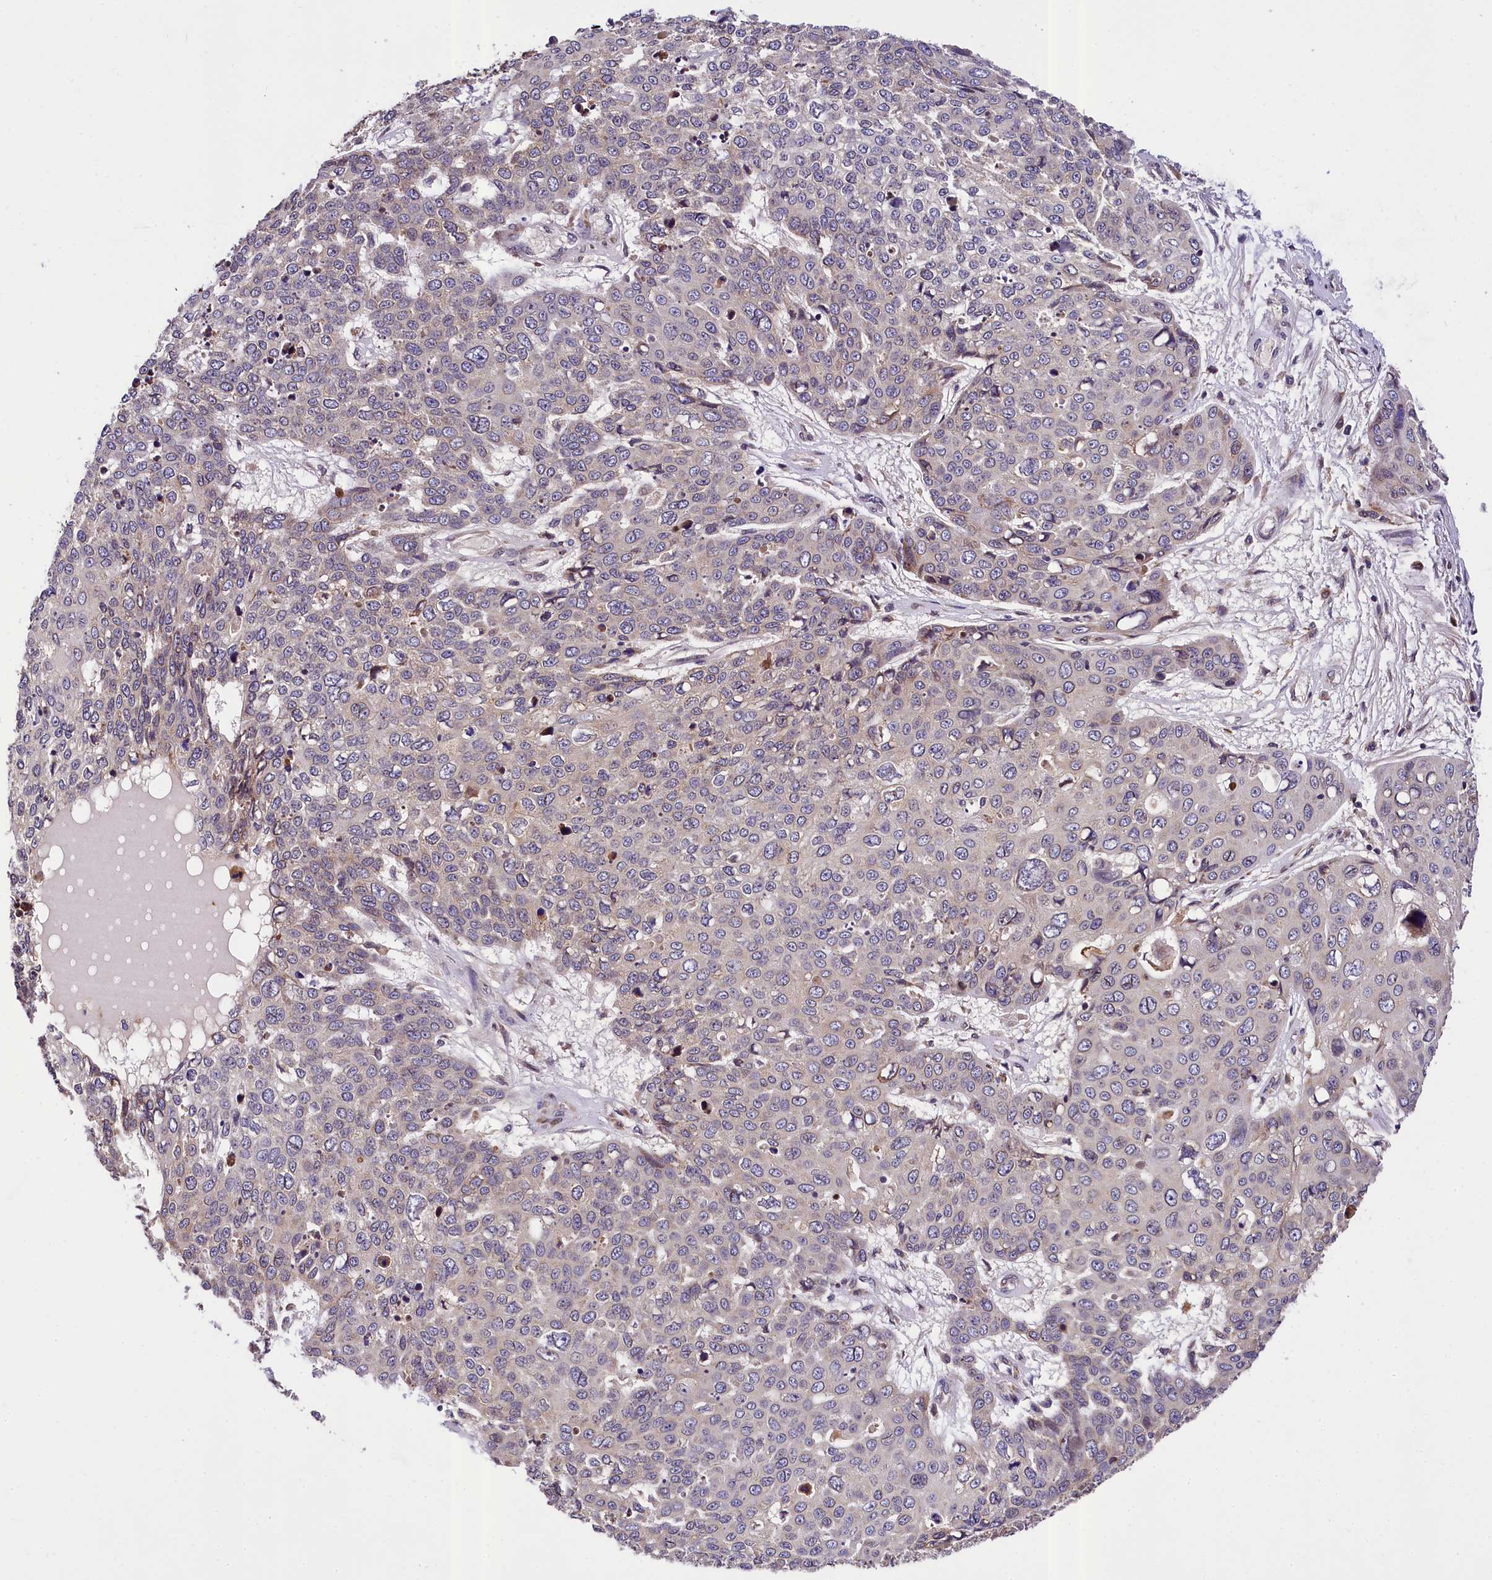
{"staining": {"intensity": "negative", "quantity": "none", "location": "none"}, "tissue": "skin cancer", "cell_type": "Tumor cells", "image_type": "cancer", "snomed": [{"axis": "morphology", "description": "Squamous cell carcinoma, NOS"}, {"axis": "topography", "description": "Skin"}], "caption": "Squamous cell carcinoma (skin) was stained to show a protein in brown. There is no significant positivity in tumor cells.", "gene": "SUPV3L1", "patient": {"sex": "male", "age": 71}}